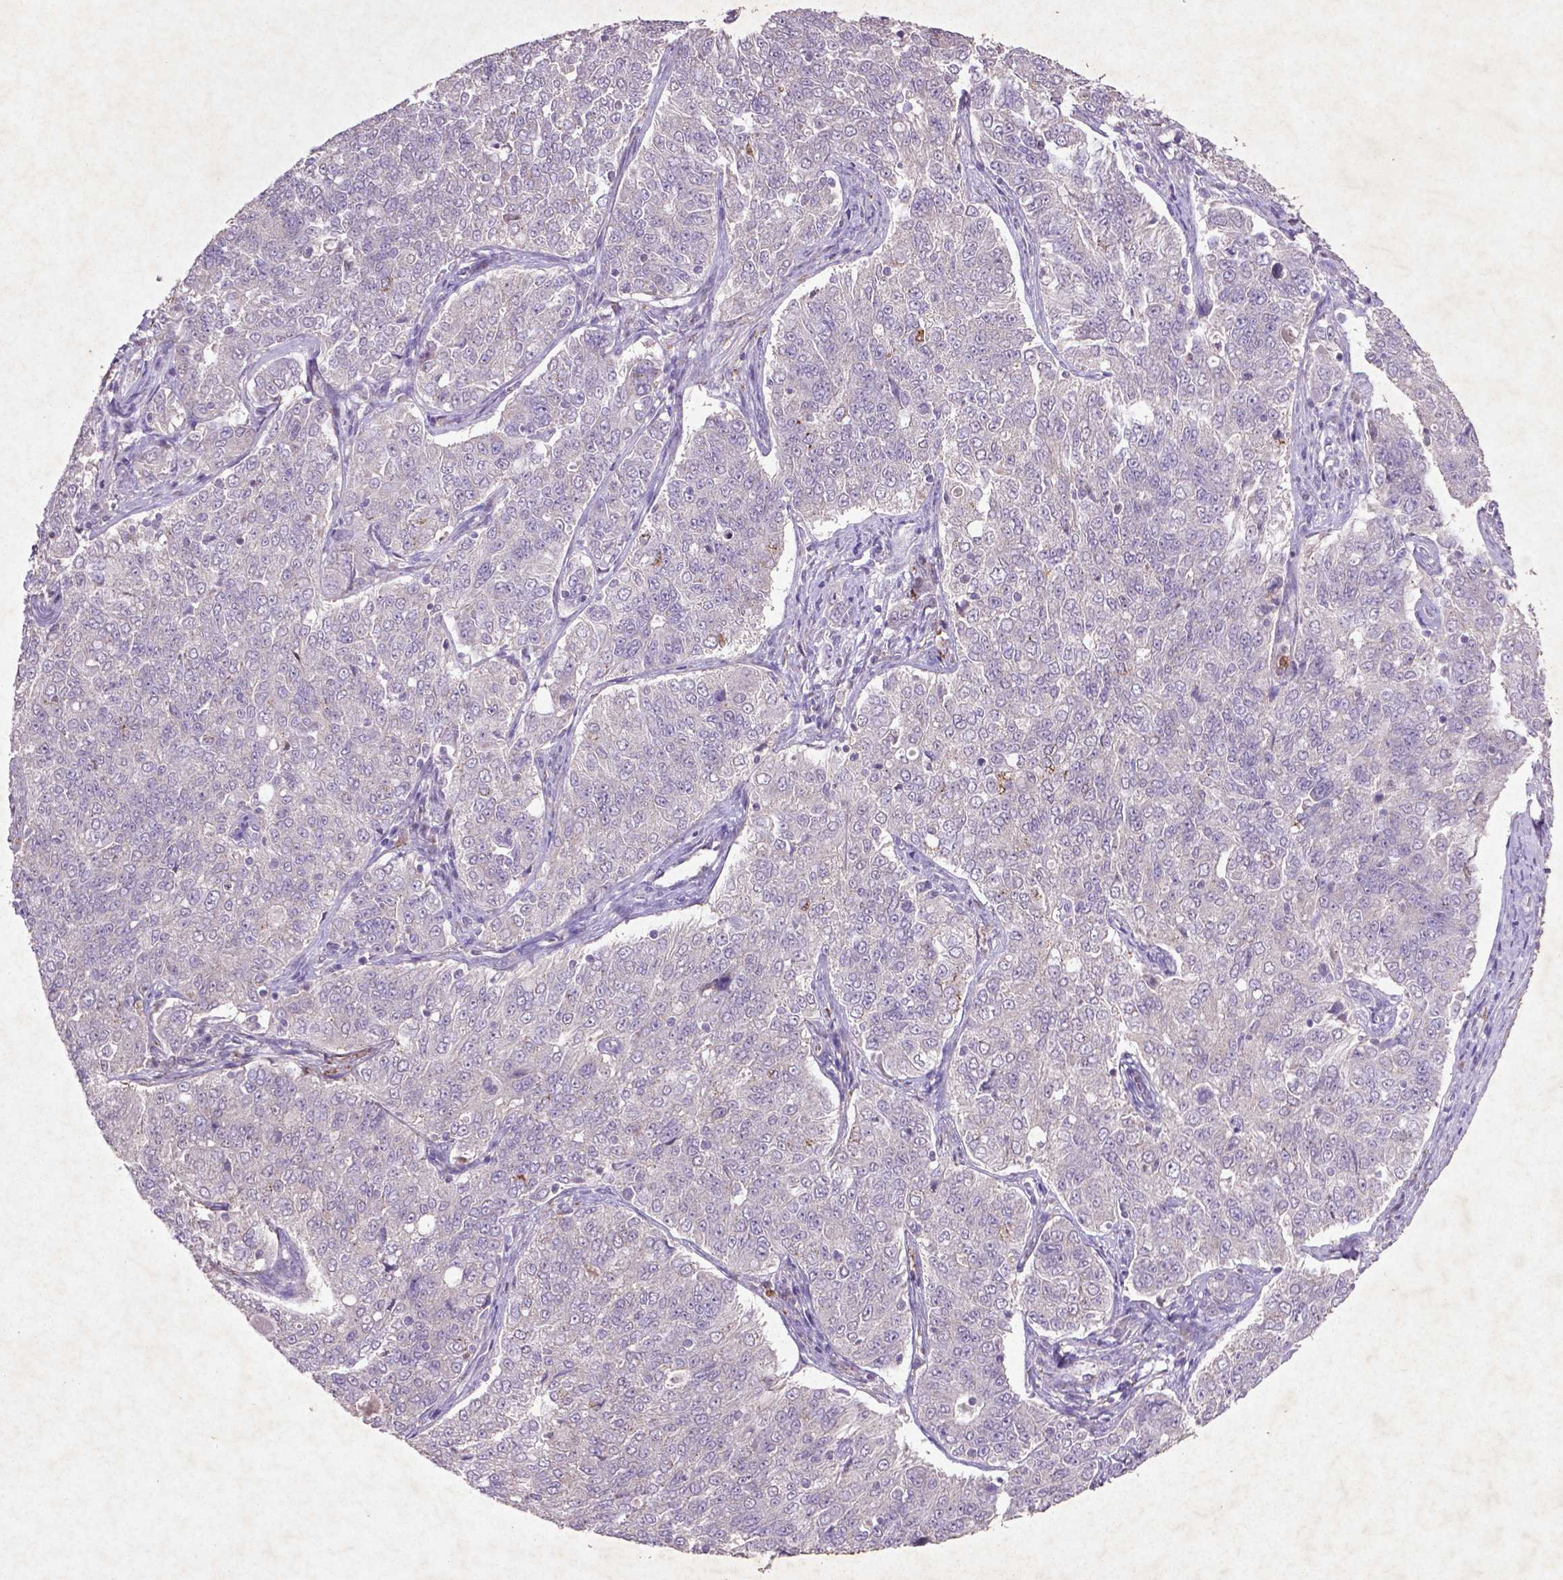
{"staining": {"intensity": "negative", "quantity": "none", "location": "none"}, "tissue": "endometrial cancer", "cell_type": "Tumor cells", "image_type": "cancer", "snomed": [{"axis": "morphology", "description": "Adenocarcinoma, NOS"}, {"axis": "topography", "description": "Endometrium"}], "caption": "Tumor cells show no significant protein staining in endometrial cancer (adenocarcinoma).", "gene": "MTOR", "patient": {"sex": "female", "age": 43}}